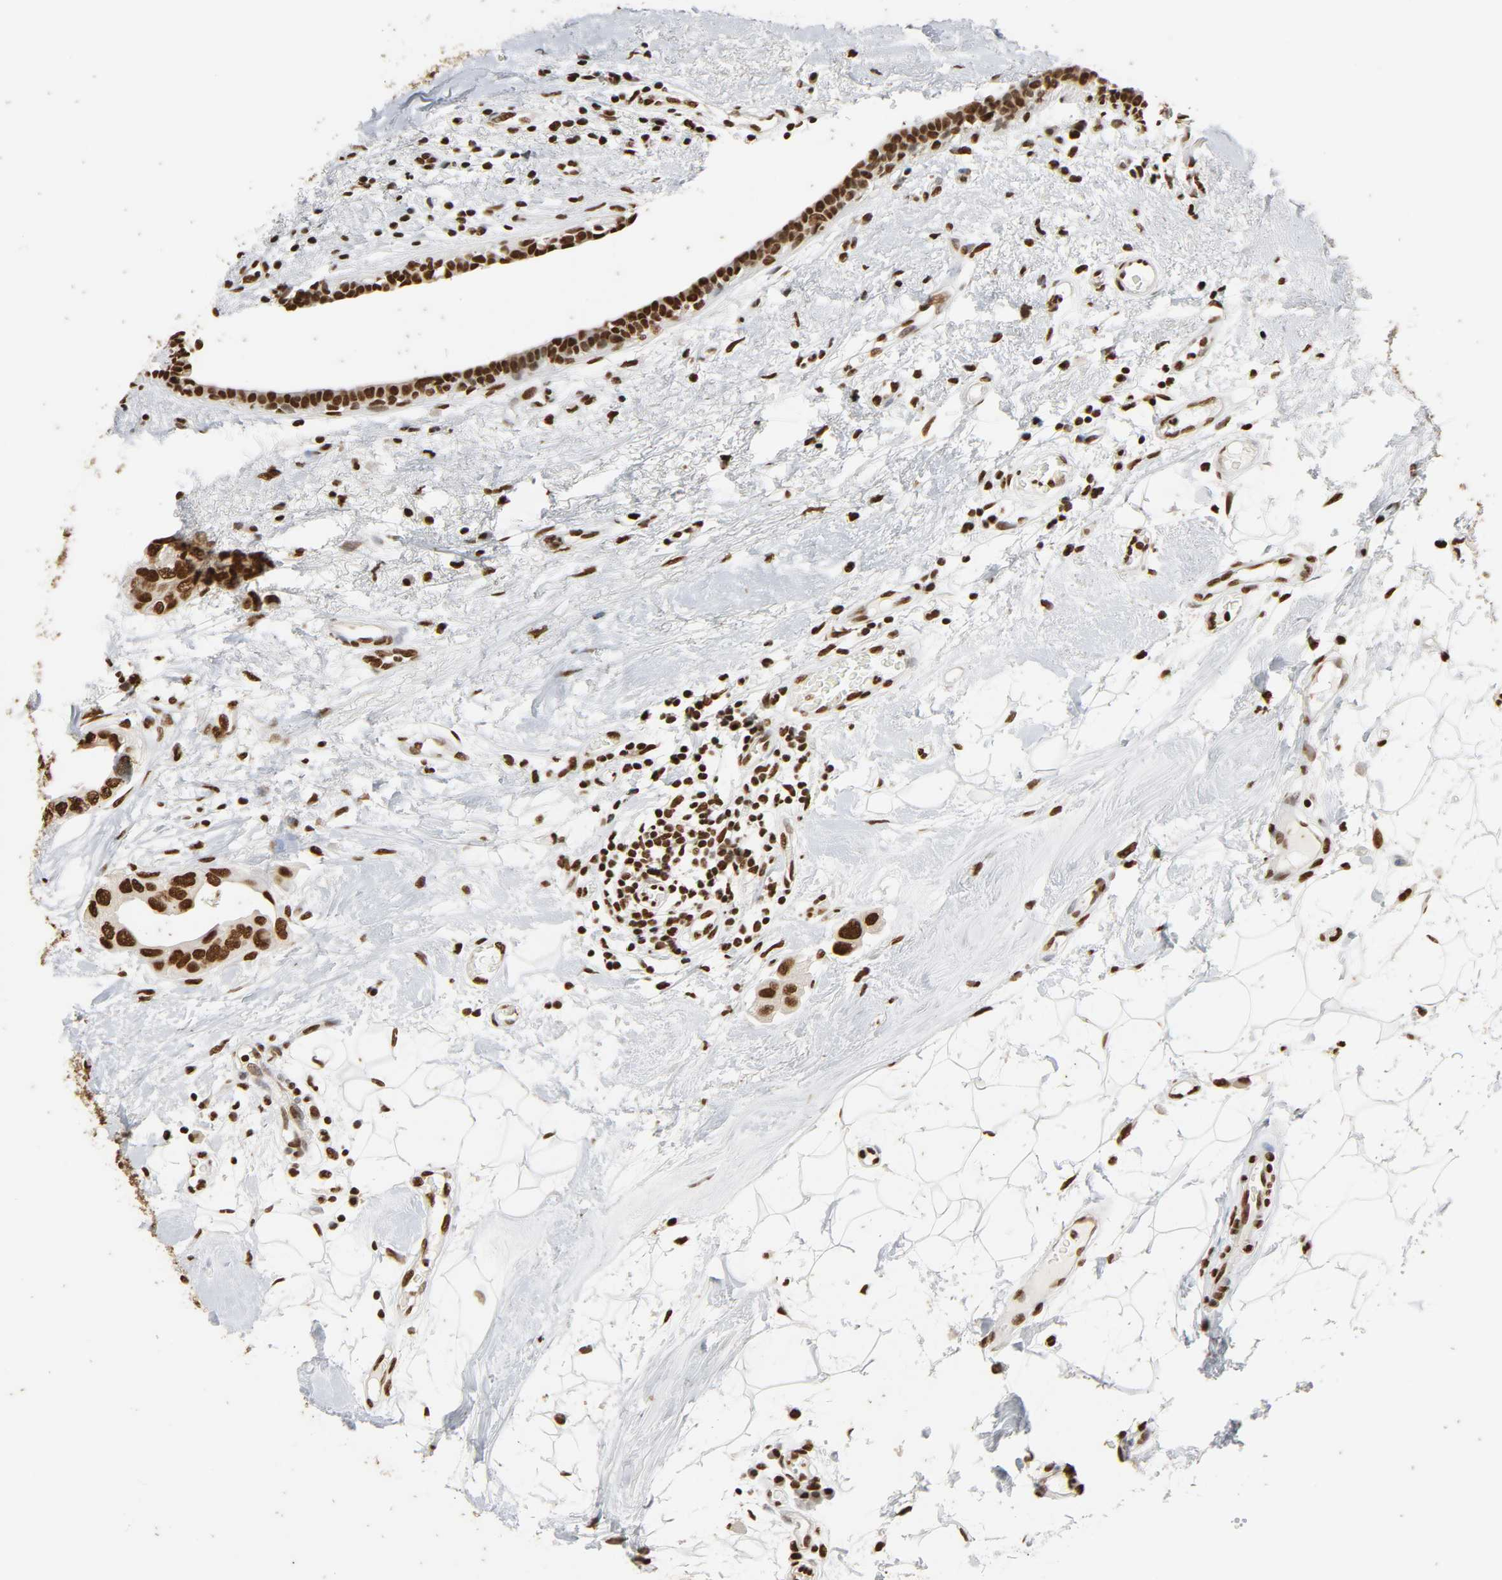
{"staining": {"intensity": "strong", "quantity": ">75%", "location": "nuclear"}, "tissue": "breast cancer", "cell_type": "Tumor cells", "image_type": "cancer", "snomed": [{"axis": "morphology", "description": "Duct carcinoma"}, {"axis": "topography", "description": "Breast"}], "caption": "Brown immunohistochemical staining in breast infiltrating ductal carcinoma reveals strong nuclear staining in approximately >75% of tumor cells.", "gene": "HNRNPC", "patient": {"sex": "female", "age": 40}}